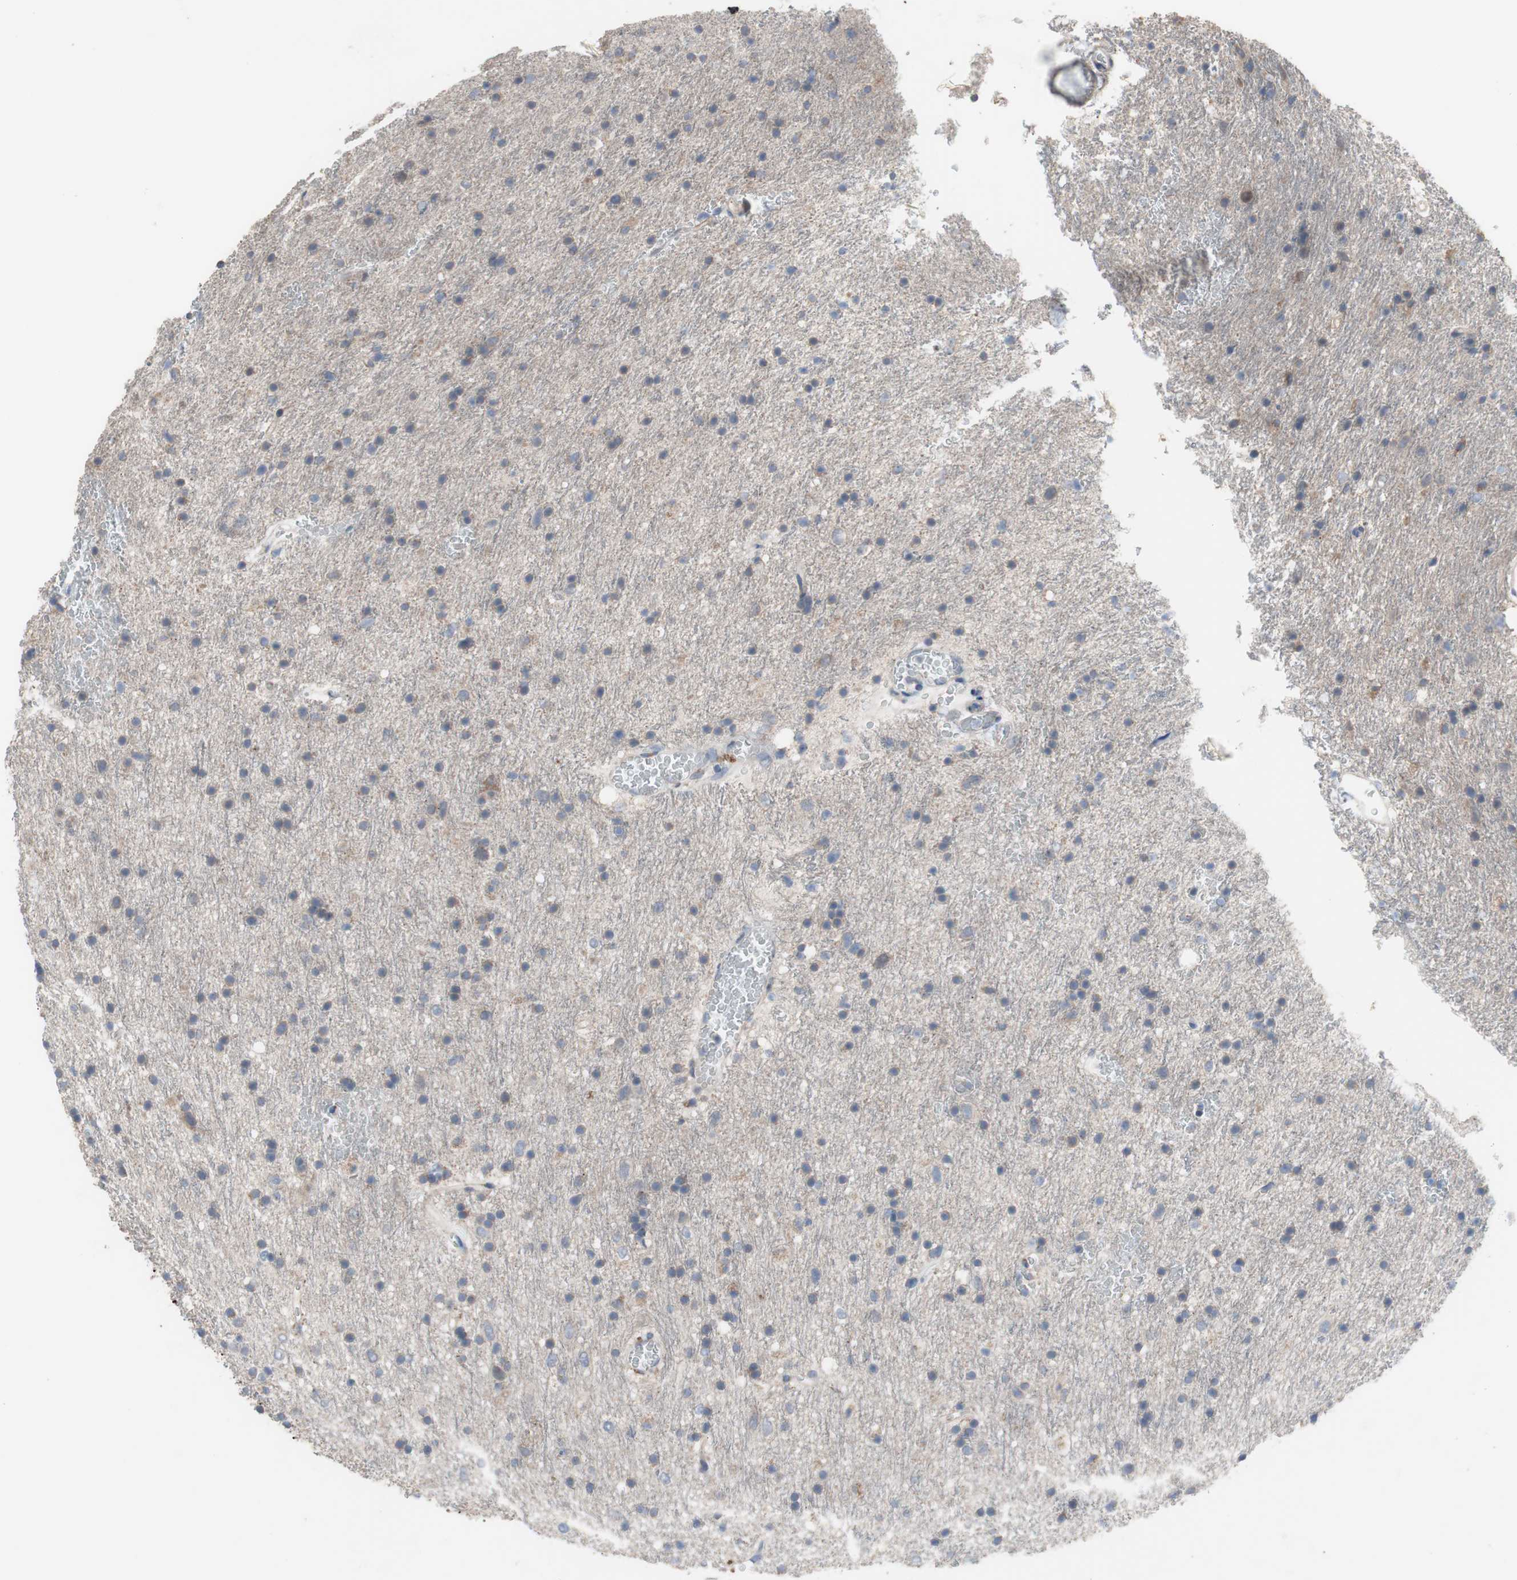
{"staining": {"intensity": "weak", "quantity": "25%-75%", "location": "cytoplasmic/membranous"}, "tissue": "glioma", "cell_type": "Tumor cells", "image_type": "cancer", "snomed": [{"axis": "morphology", "description": "Glioma, malignant, Low grade"}, {"axis": "topography", "description": "Brain"}], "caption": "Tumor cells display weak cytoplasmic/membranous positivity in about 25%-75% of cells in glioma.", "gene": "TTC14", "patient": {"sex": "male", "age": 77}}